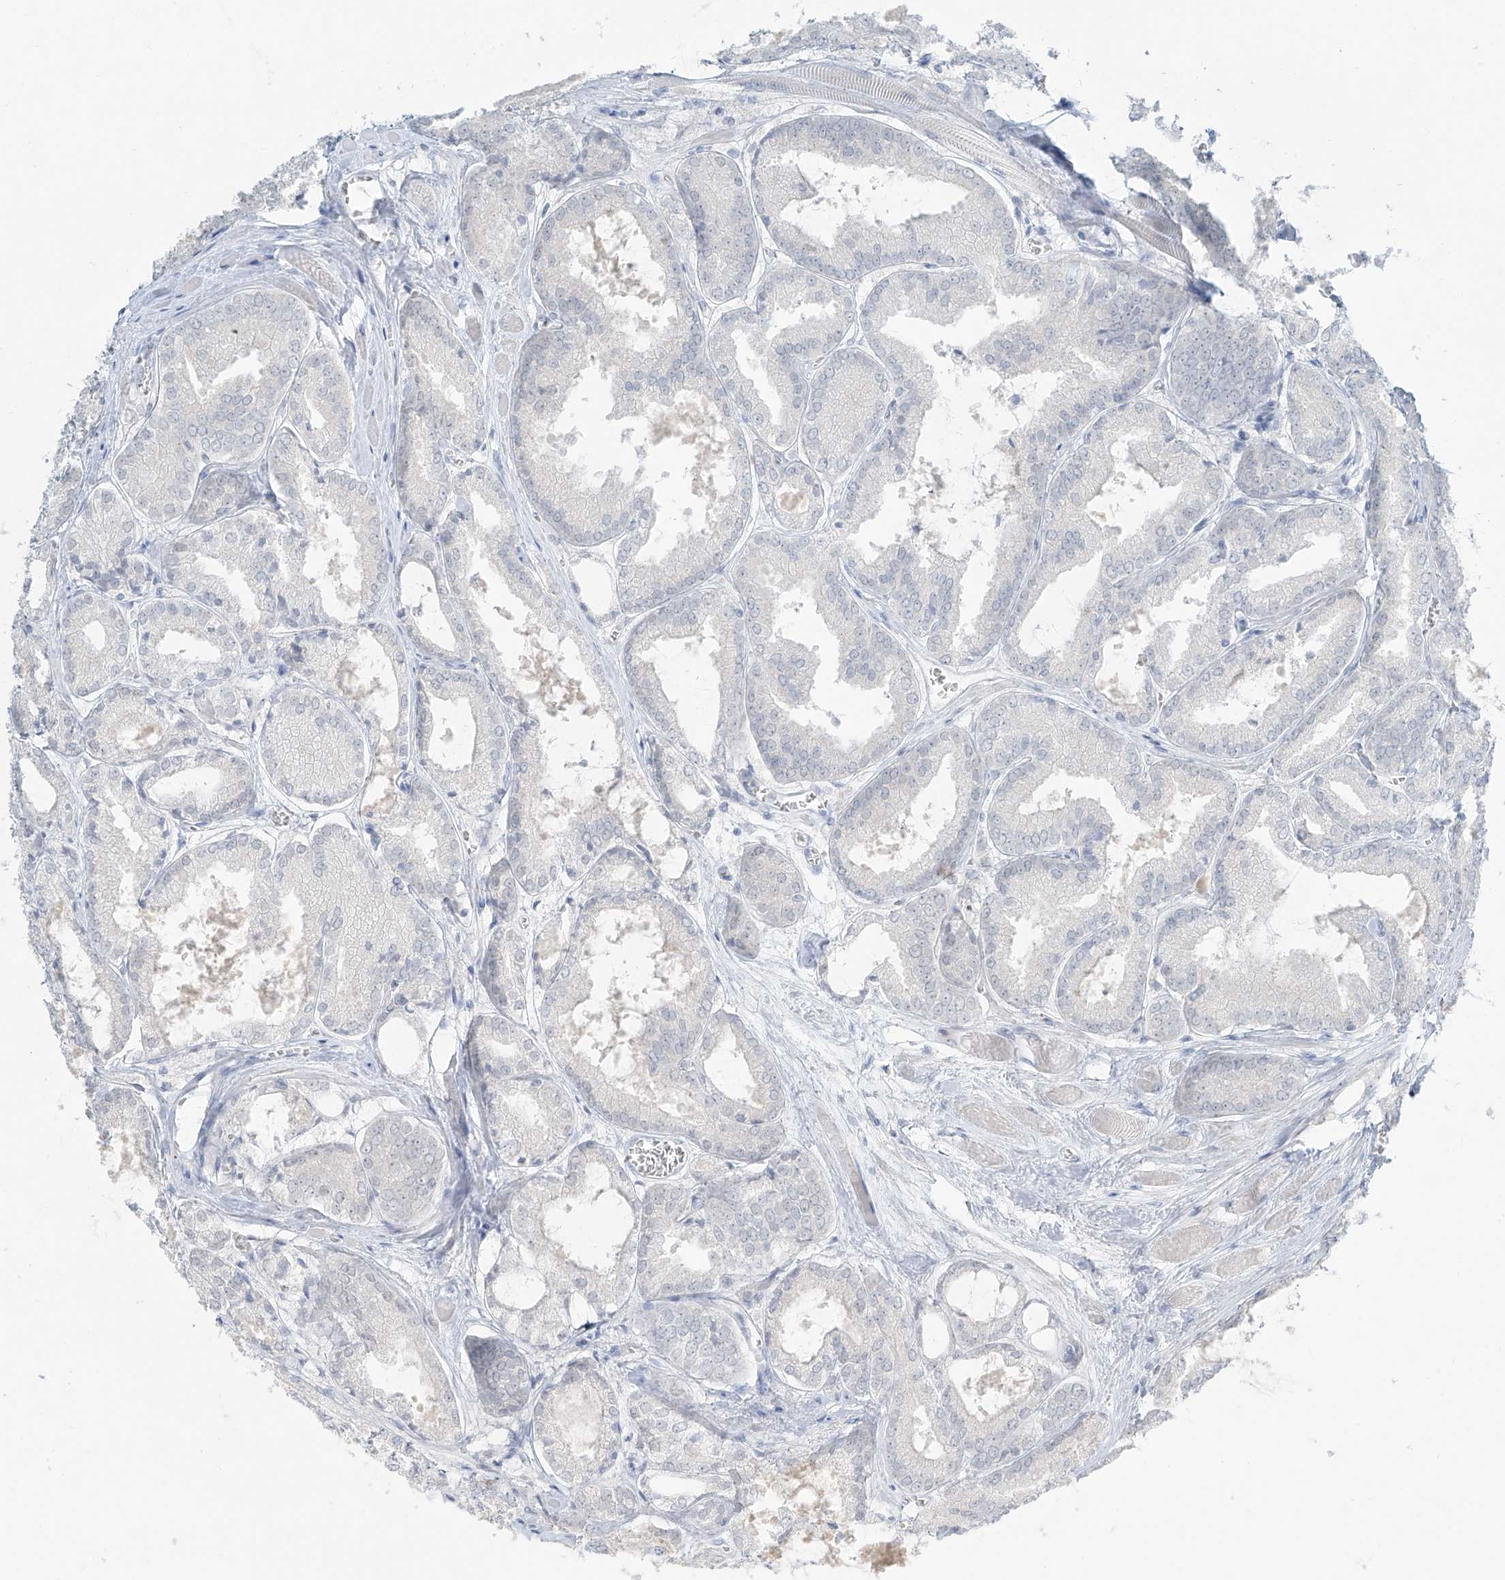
{"staining": {"intensity": "negative", "quantity": "none", "location": "none"}, "tissue": "prostate cancer", "cell_type": "Tumor cells", "image_type": "cancer", "snomed": [{"axis": "morphology", "description": "Adenocarcinoma, Low grade"}, {"axis": "topography", "description": "Prostate"}], "caption": "Immunohistochemical staining of low-grade adenocarcinoma (prostate) demonstrates no significant staining in tumor cells. (Stains: DAB immunohistochemistry (IHC) with hematoxylin counter stain, Microscopy: brightfield microscopy at high magnification).", "gene": "PRDM6", "patient": {"sex": "male", "age": 67}}